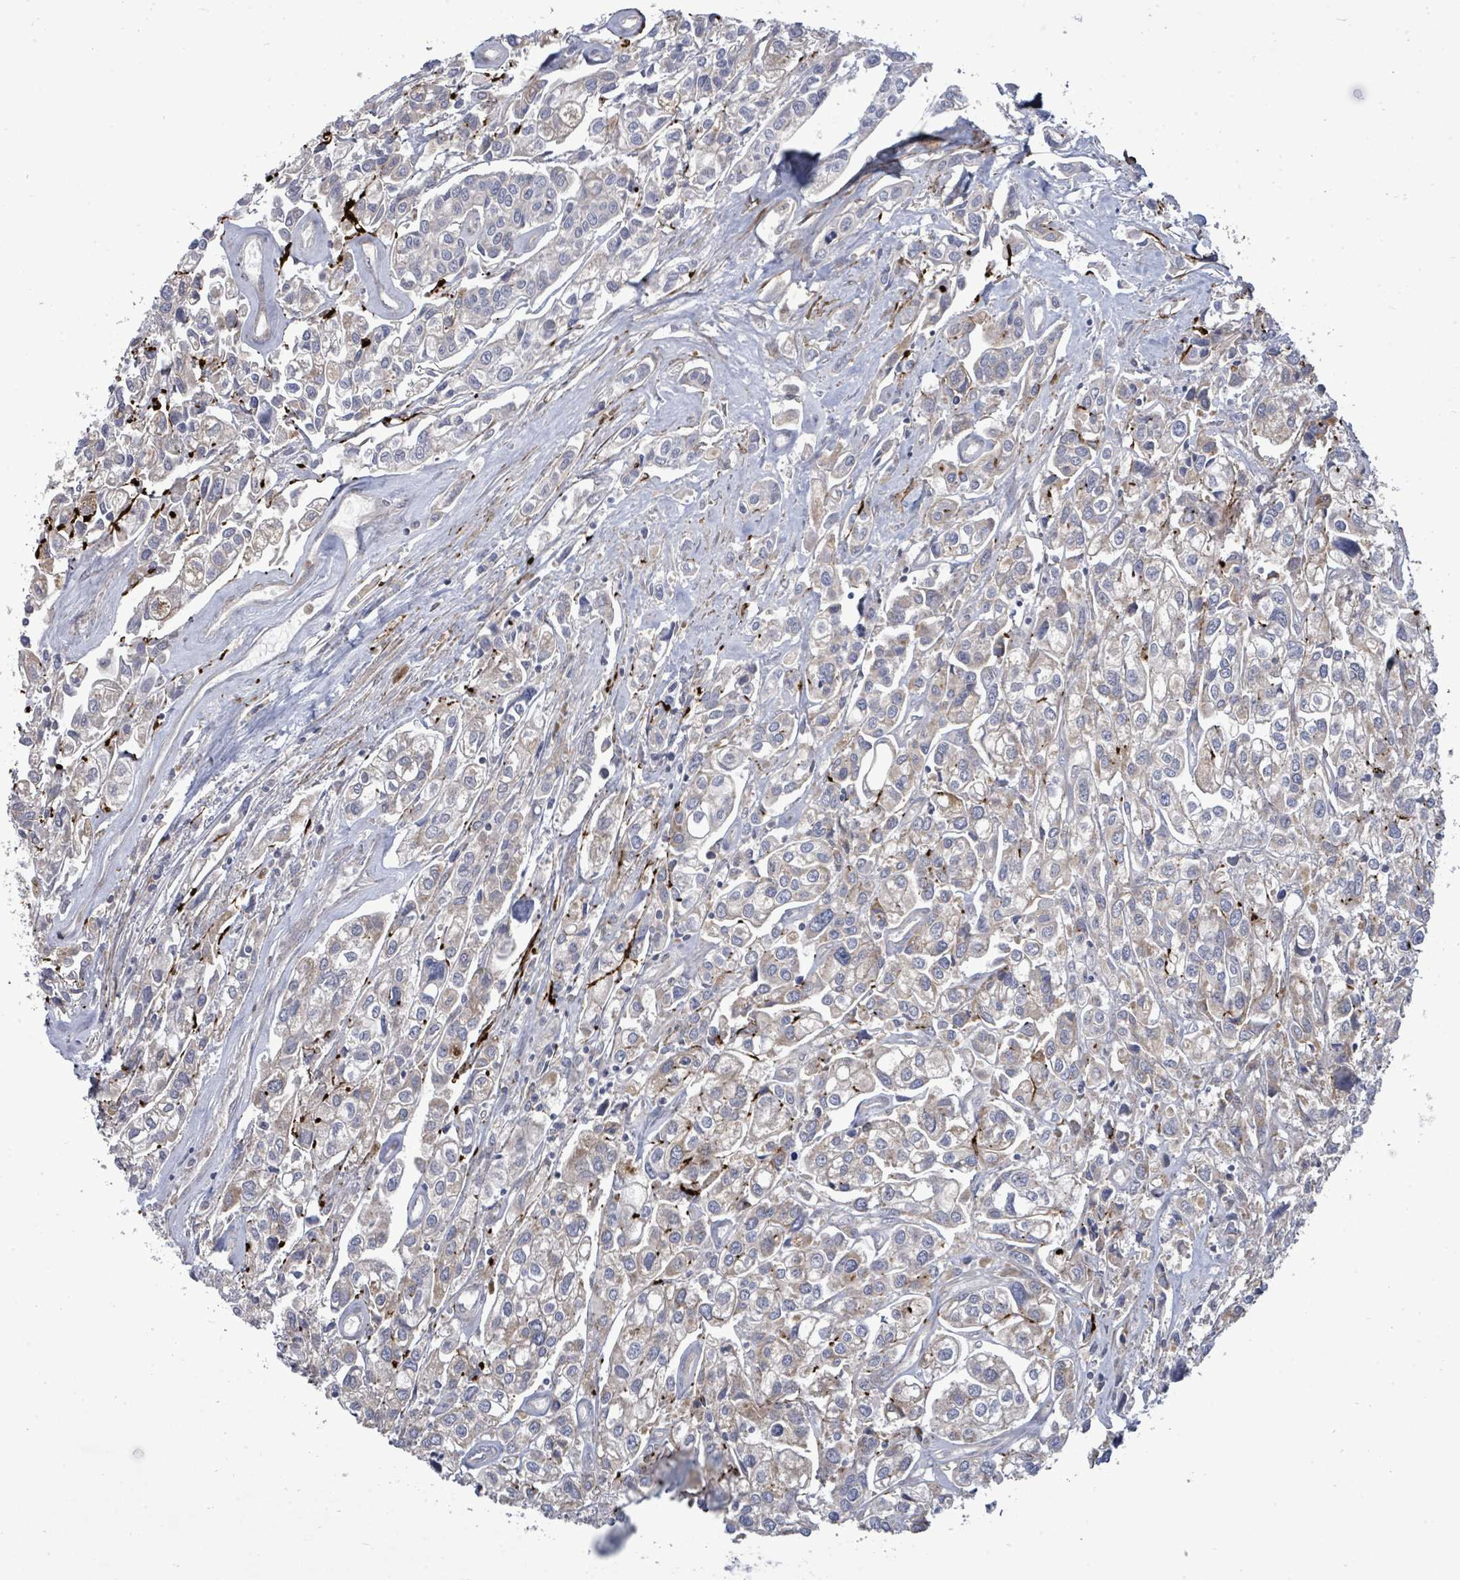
{"staining": {"intensity": "moderate", "quantity": "<25%", "location": "cytoplasmic/membranous"}, "tissue": "urothelial cancer", "cell_type": "Tumor cells", "image_type": "cancer", "snomed": [{"axis": "morphology", "description": "Urothelial carcinoma, High grade"}, {"axis": "topography", "description": "Urinary bladder"}], "caption": "Protein staining of urothelial cancer tissue demonstrates moderate cytoplasmic/membranous staining in approximately <25% of tumor cells. Using DAB (brown) and hematoxylin (blue) stains, captured at high magnification using brightfield microscopy.", "gene": "SAR1A", "patient": {"sex": "male", "age": 67}}